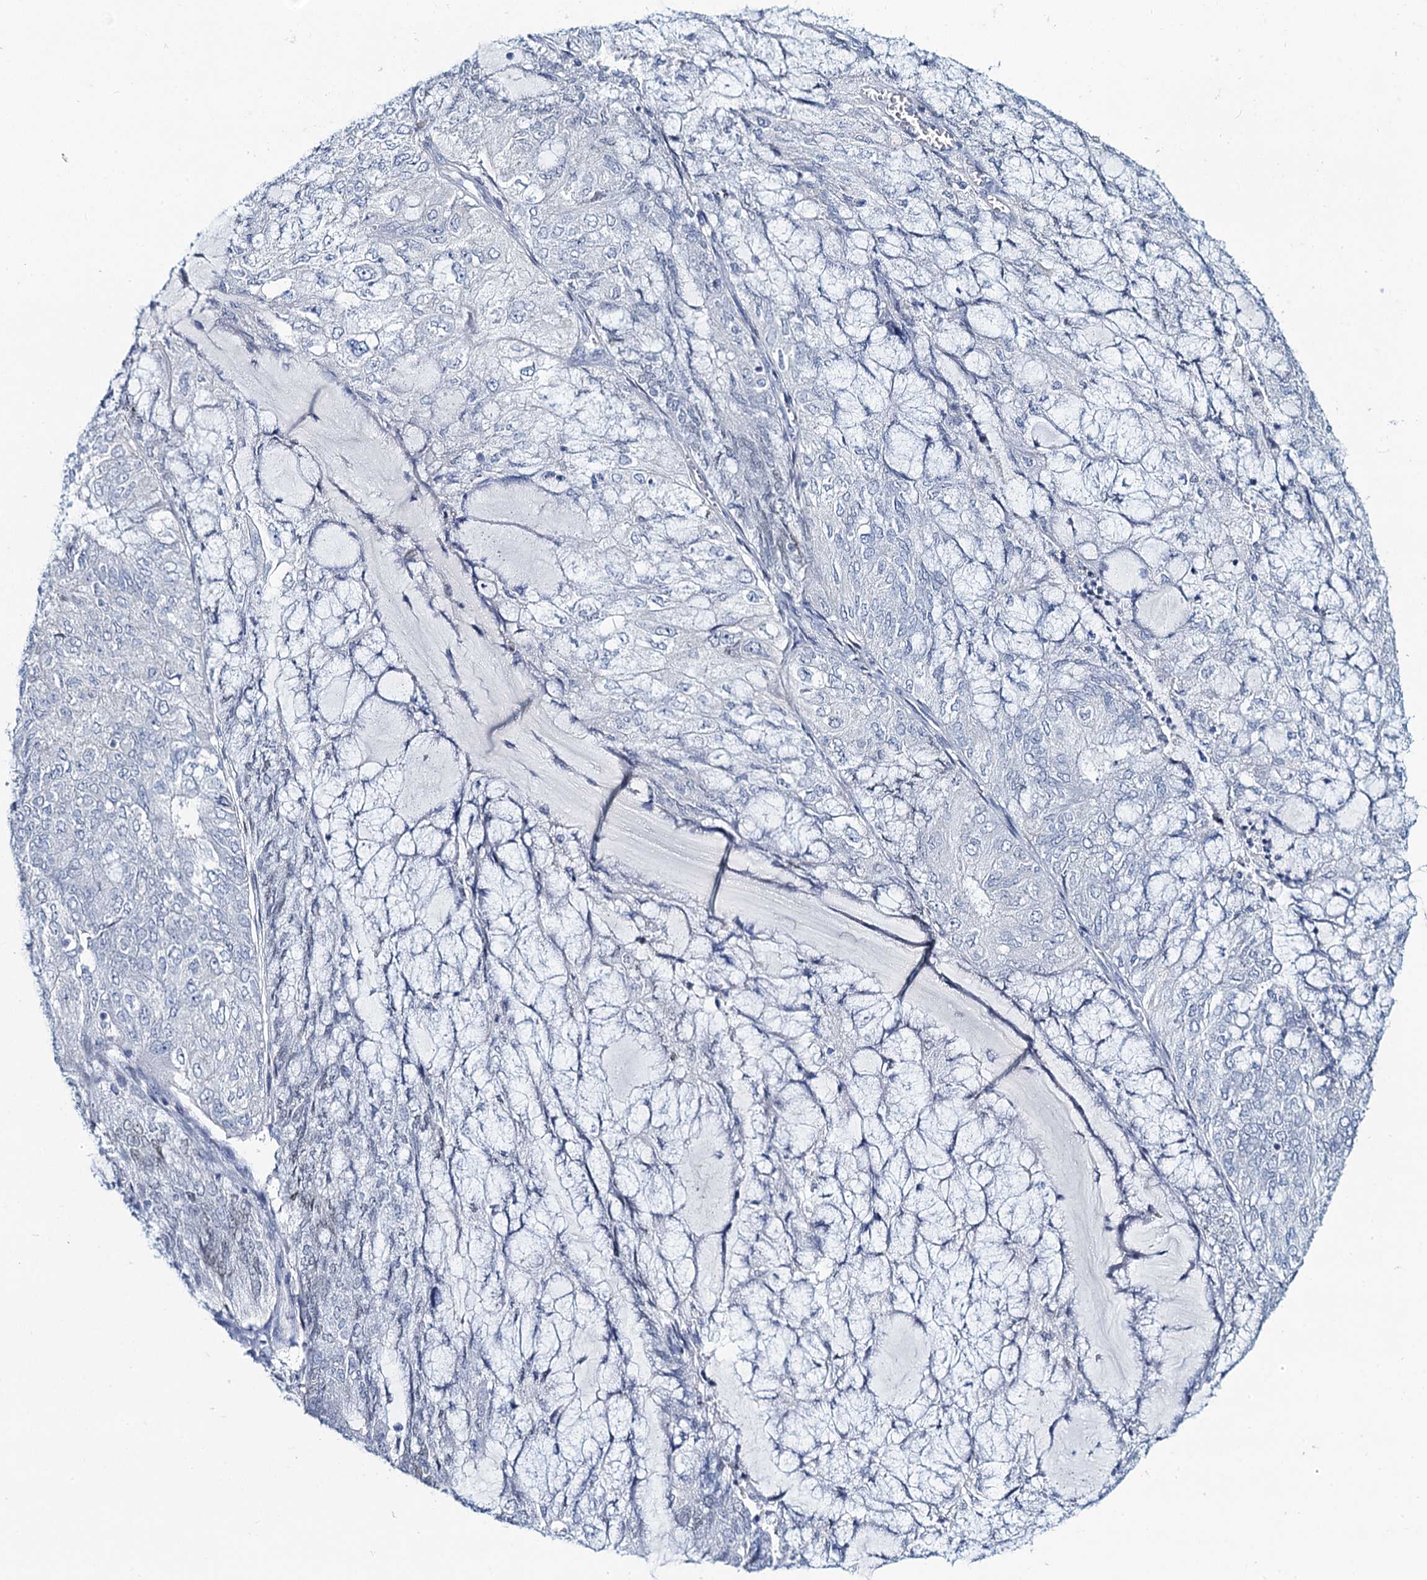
{"staining": {"intensity": "moderate", "quantity": "<25%", "location": "nuclear"}, "tissue": "endometrial cancer", "cell_type": "Tumor cells", "image_type": "cancer", "snomed": [{"axis": "morphology", "description": "Adenocarcinoma, NOS"}, {"axis": "topography", "description": "Endometrium"}], "caption": "An image showing moderate nuclear positivity in about <25% of tumor cells in adenocarcinoma (endometrial), as visualized by brown immunohistochemical staining.", "gene": "TOX3", "patient": {"sex": "female", "age": 81}}